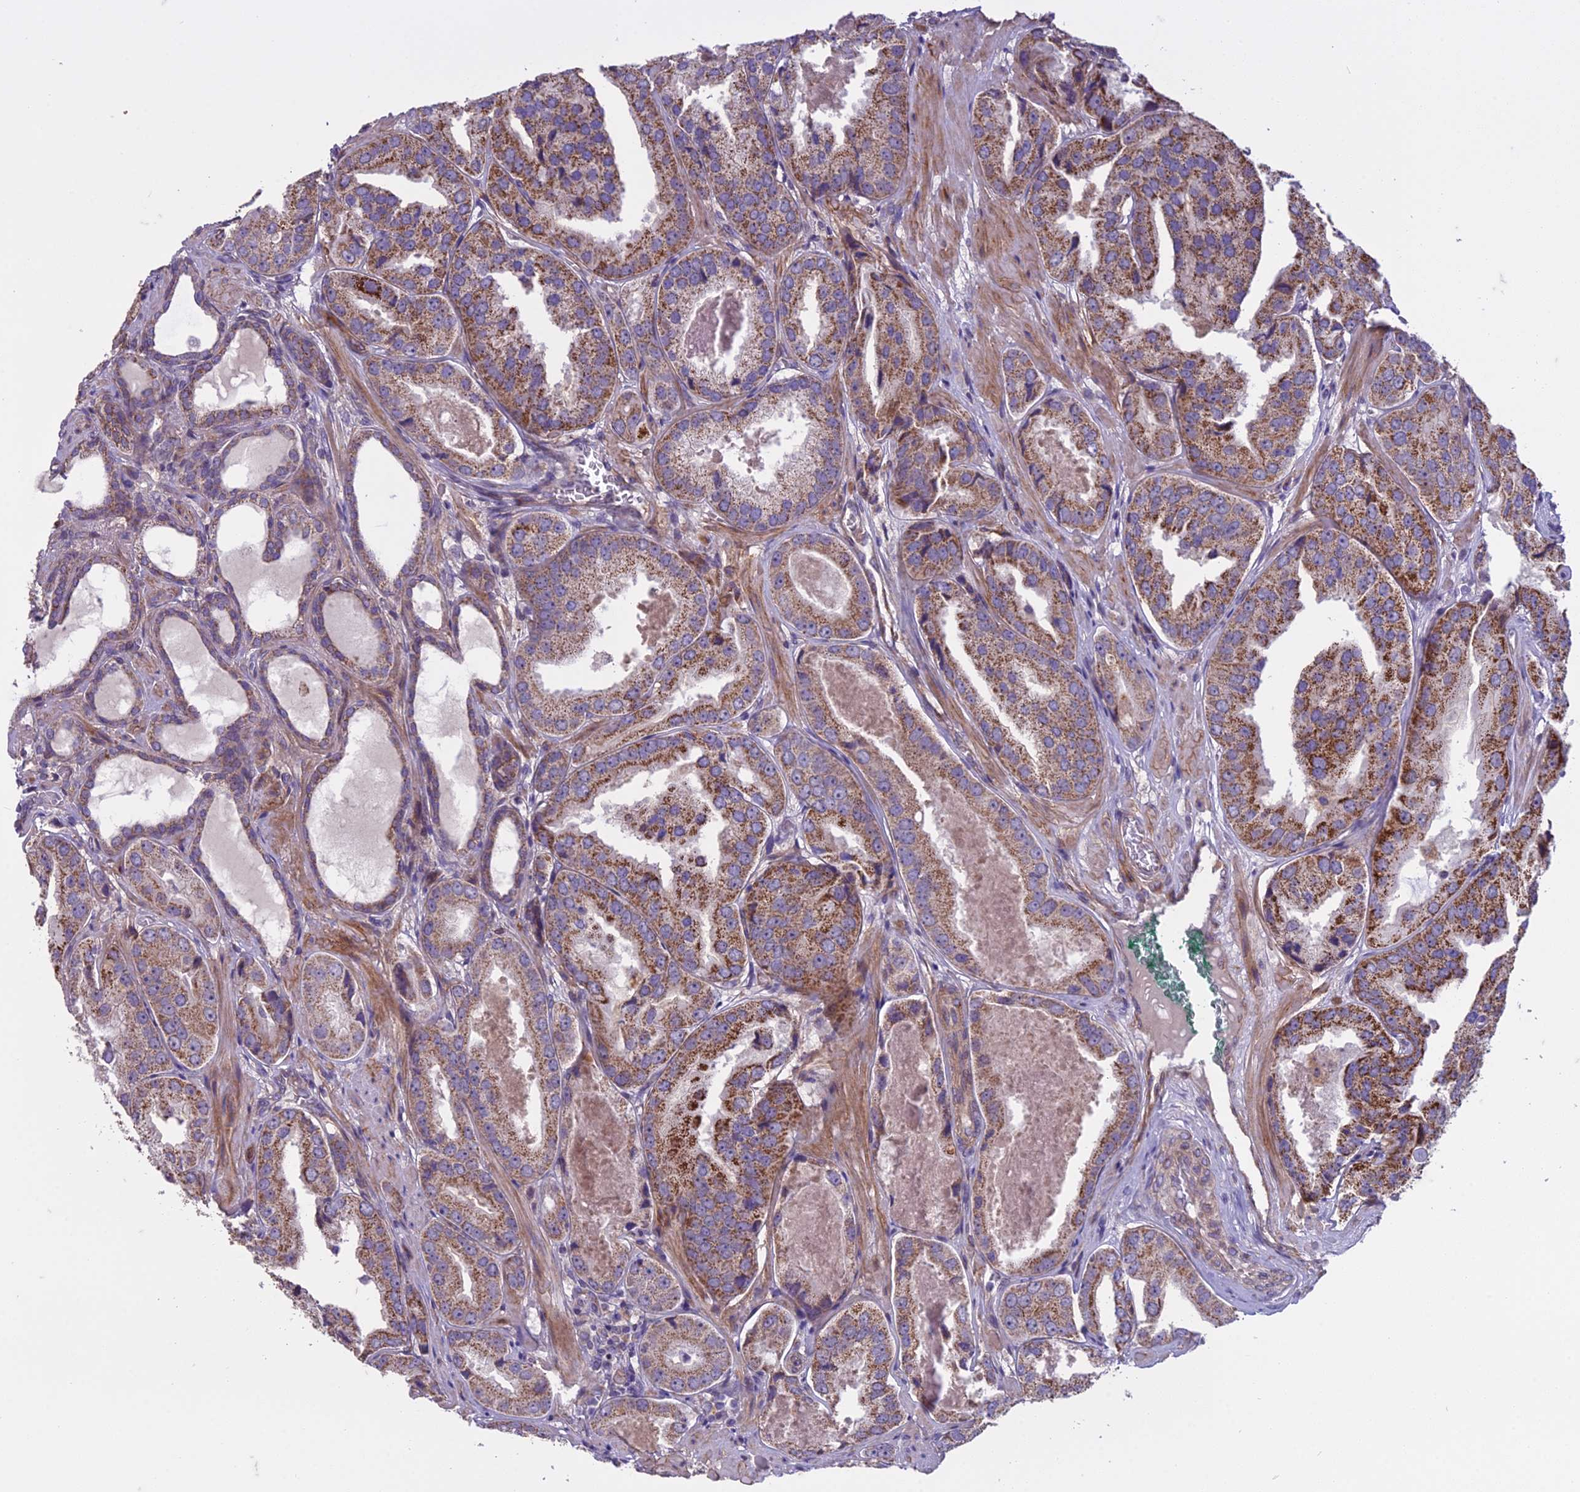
{"staining": {"intensity": "moderate", "quantity": "25%-75%", "location": "cytoplasmic/membranous"}, "tissue": "prostate cancer", "cell_type": "Tumor cells", "image_type": "cancer", "snomed": [{"axis": "morphology", "description": "Adenocarcinoma, High grade"}, {"axis": "topography", "description": "Prostate"}], "caption": "Immunohistochemical staining of adenocarcinoma (high-grade) (prostate) displays medium levels of moderate cytoplasmic/membranous protein staining in approximately 25%-75% of tumor cells.", "gene": "DUS2", "patient": {"sex": "male", "age": 63}}